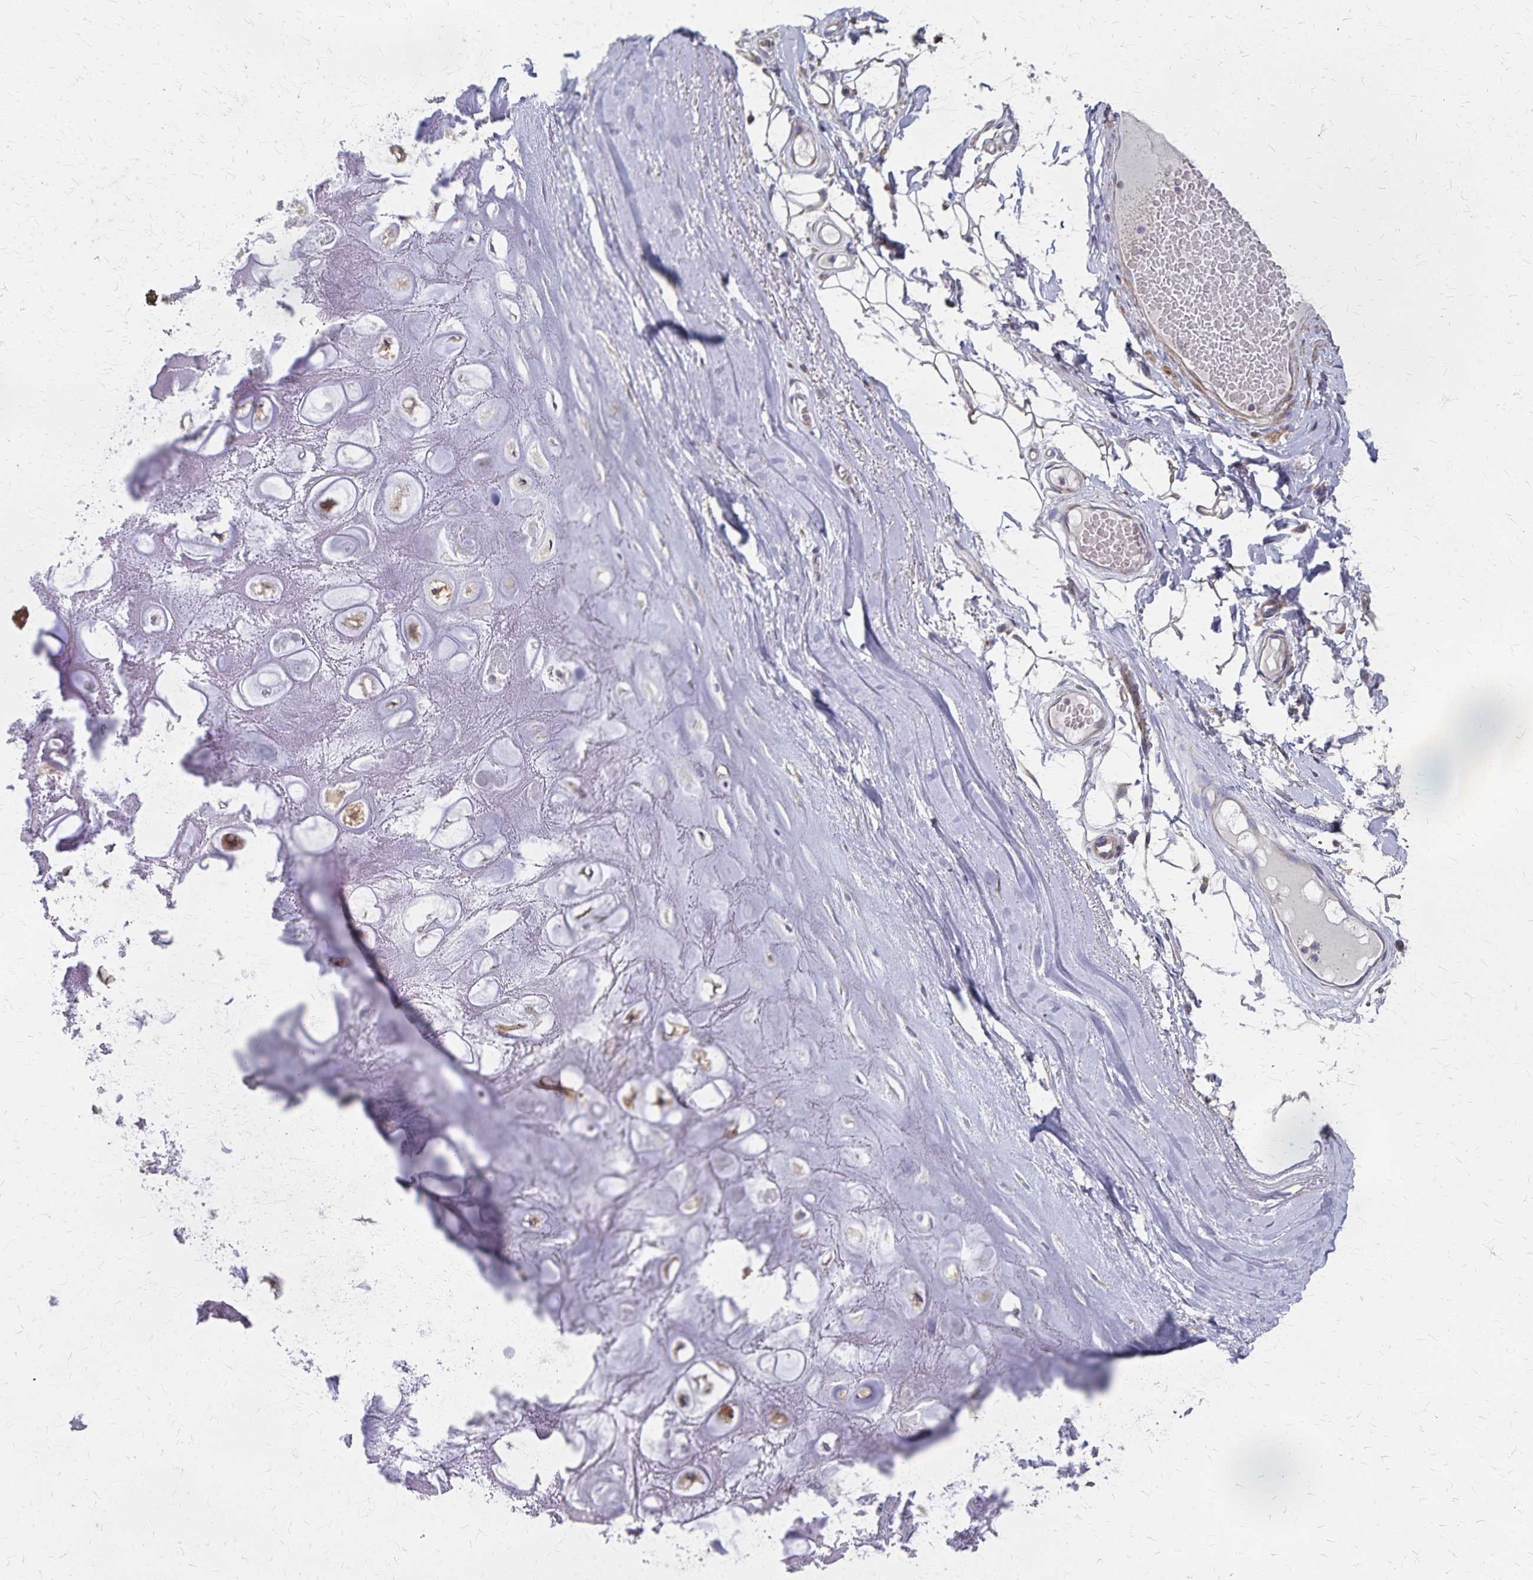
{"staining": {"intensity": "negative", "quantity": "none", "location": "none"}, "tissue": "adipose tissue", "cell_type": "Adipocytes", "image_type": "normal", "snomed": [{"axis": "morphology", "description": "Normal tissue, NOS"}, {"axis": "topography", "description": "Lymph node"}, {"axis": "topography", "description": "Cartilage tissue"}, {"axis": "topography", "description": "Nasopharynx"}], "caption": "The micrograph exhibits no staining of adipocytes in normal adipose tissue. (Brightfield microscopy of DAB (3,3'-diaminobenzidine) IHC at high magnification).", "gene": "PGAP2", "patient": {"sex": "male", "age": 63}}